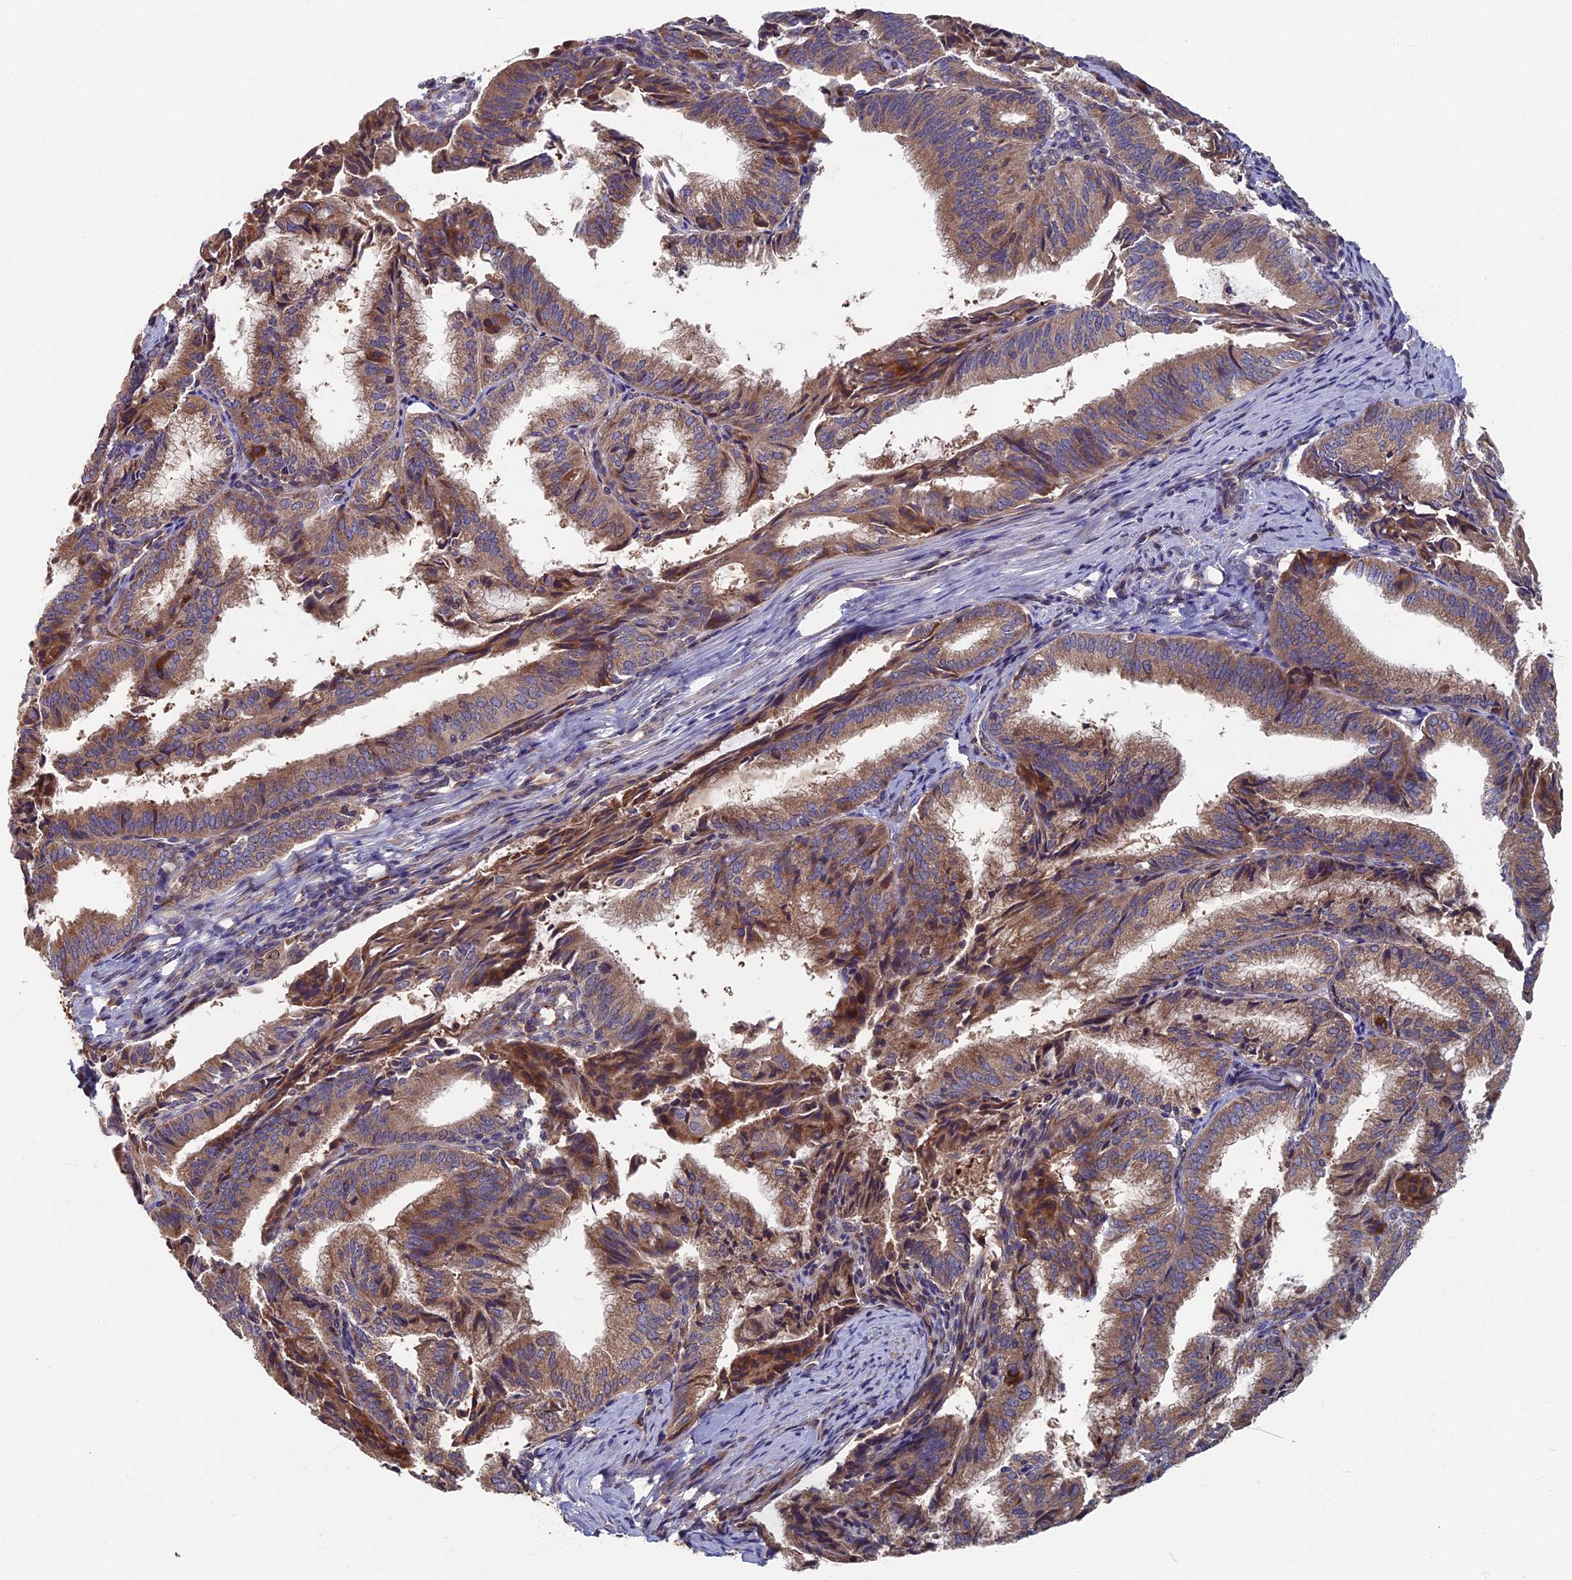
{"staining": {"intensity": "moderate", "quantity": ">75%", "location": "cytoplasmic/membranous"}, "tissue": "endometrial cancer", "cell_type": "Tumor cells", "image_type": "cancer", "snomed": [{"axis": "morphology", "description": "Adenocarcinoma, NOS"}, {"axis": "topography", "description": "Endometrium"}], "caption": "A brown stain shows moderate cytoplasmic/membranous expression of a protein in human adenocarcinoma (endometrial) tumor cells. (Brightfield microscopy of DAB IHC at high magnification).", "gene": "TNK2", "patient": {"sex": "female", "age": 49}}